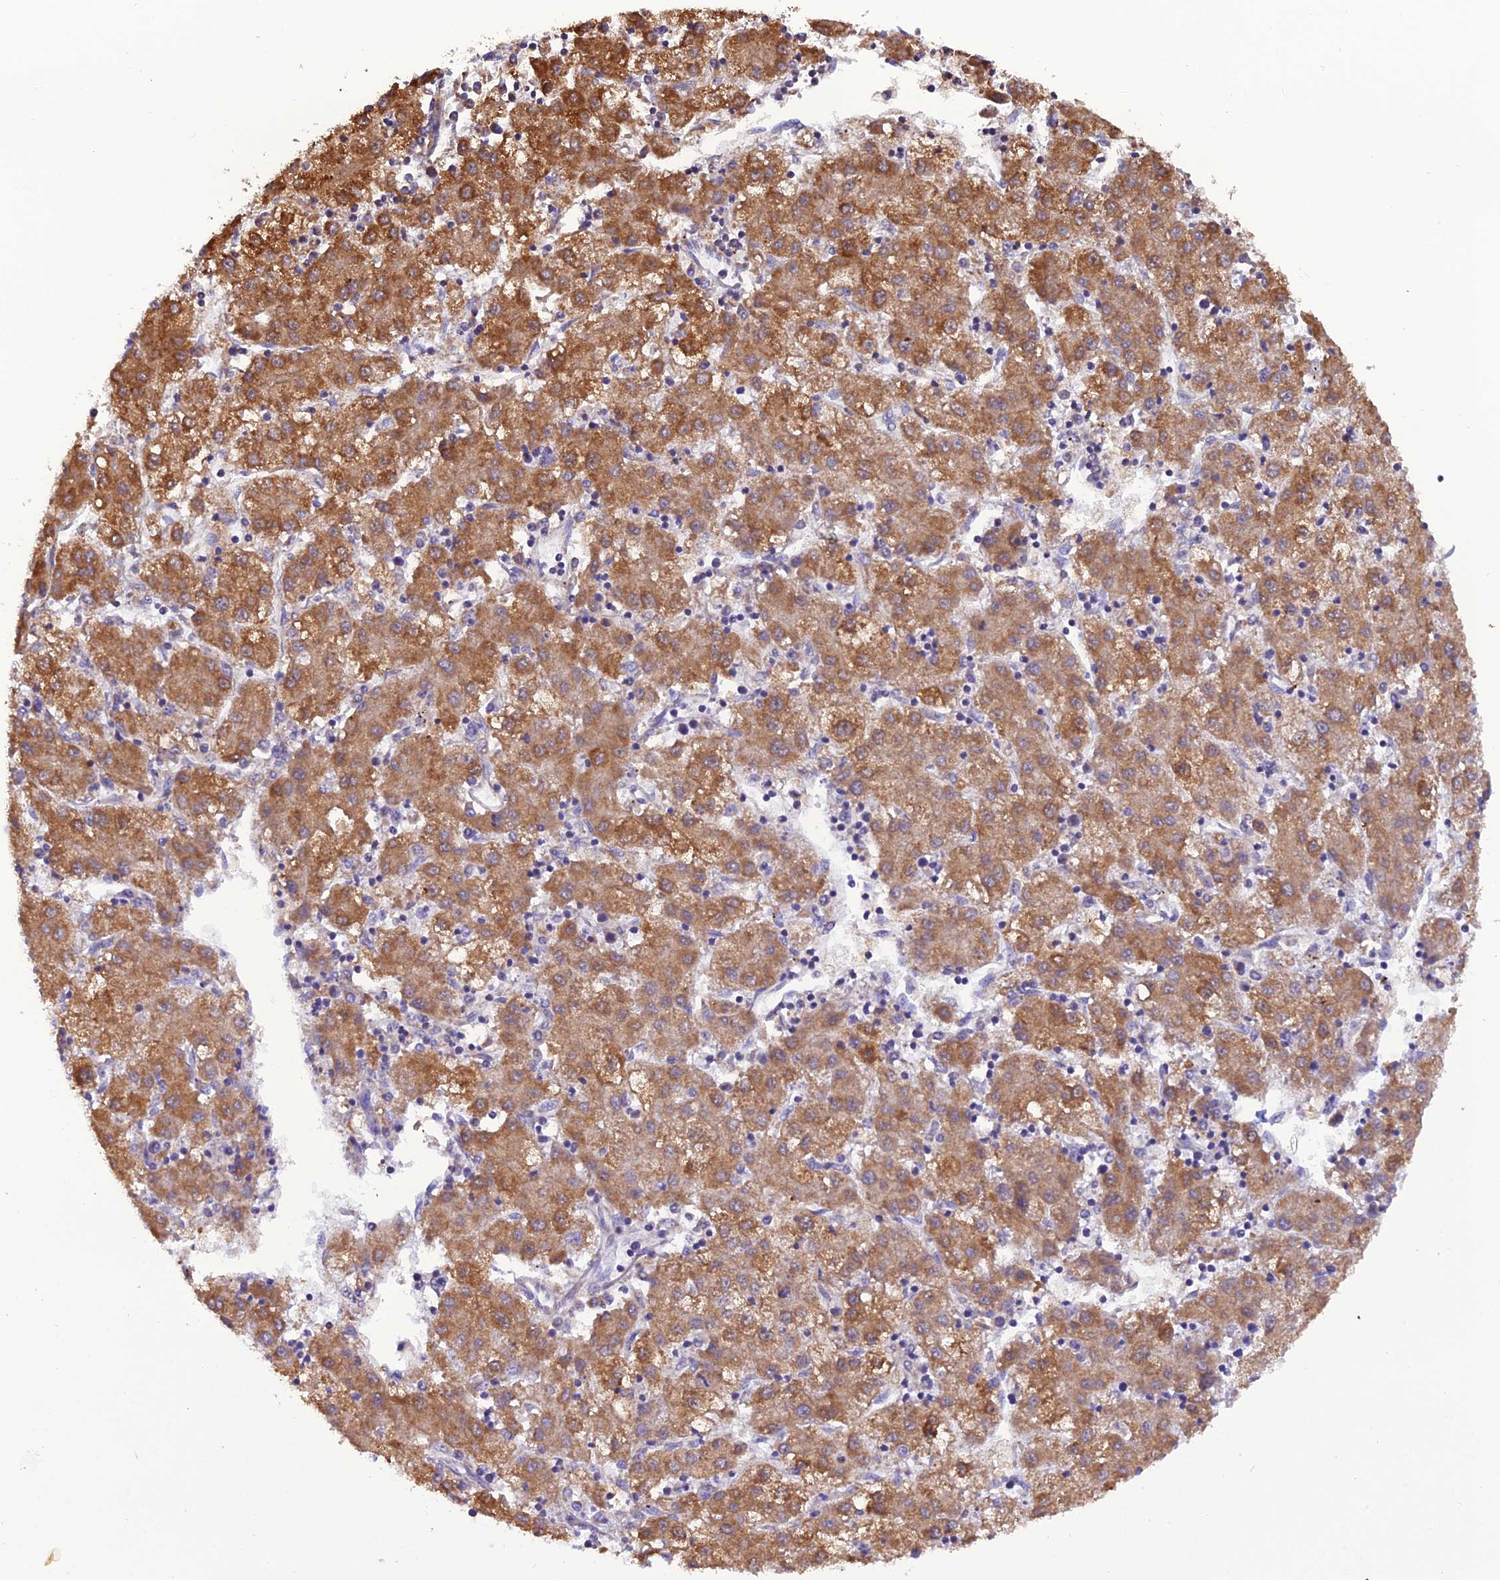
{"staining": {"intensity": "moderate", "quantity": ">75%", "location": "cytoplasmic/membranous"}, "tissue": "liver cancer", "cell_type": "Tumor cells", "image_type": "cancer", "snomed": [{"axis": "morphology", "description": "Carcinoma, Hepatocellular, NOS"}, {"axis": "topography", "description": "Liver"}], "caption": "An immunohistochemistry photomicrograph of neoplastic tissue is shown. Protein staining in brown highlights moderate cytoplasmic/membranous positivity in liver cancer (hepatocellular carcinoma) within tumor cells. (brown staining indicates protein expression, while blue staining denotes nuclei).", "gene": "GPD1", "patient": {"sex": "male", "age": 72}}